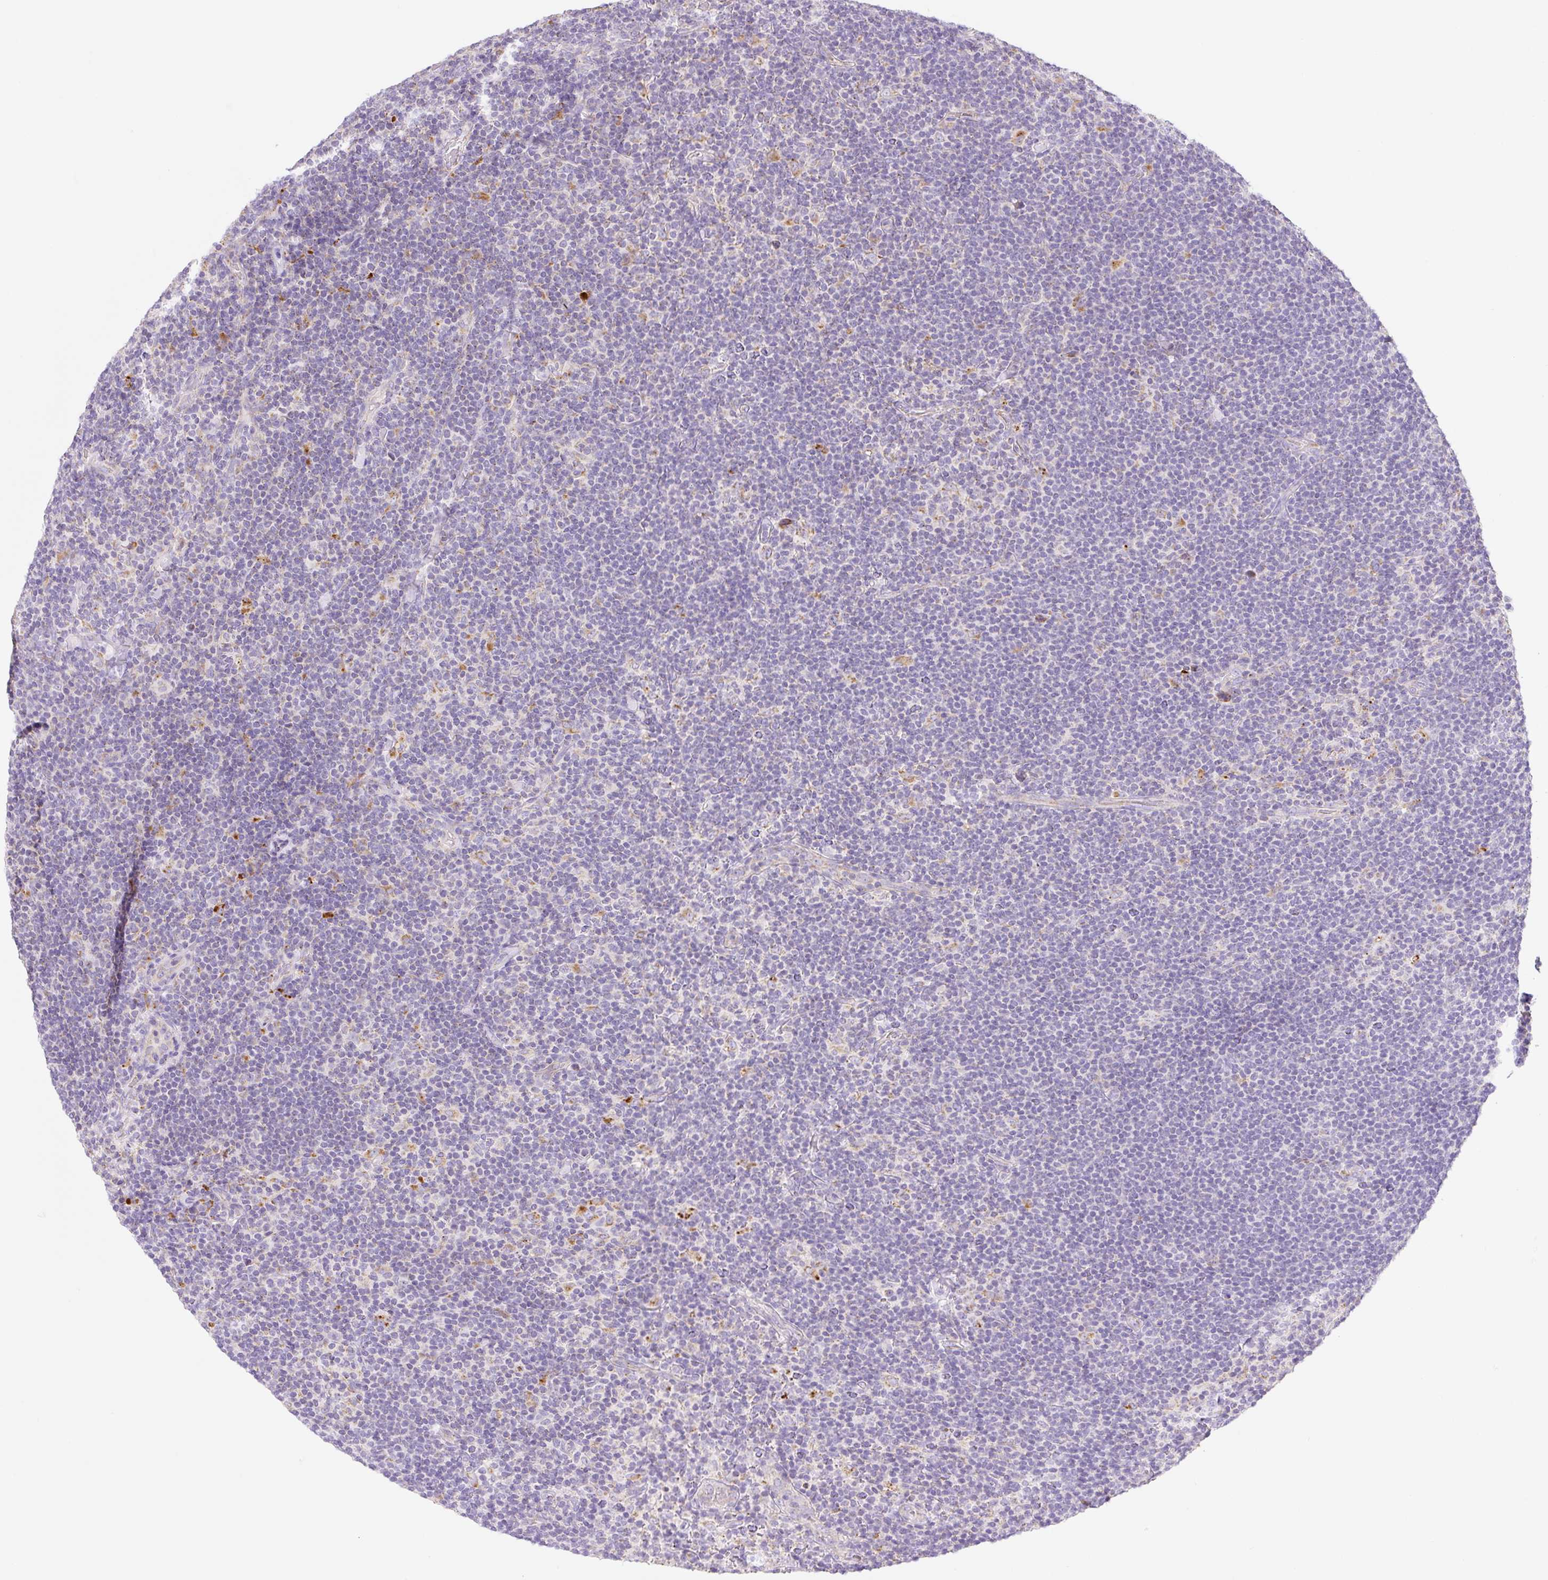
{"staining": {"intensity": "negative", "quantity": "none", "location": "none"}, "tissue": "lymphoma", "cell_type": "Tumor cells", "image_type": "cancer", "snomed": [{"axis": "morphology", "description": "Hodgkin's disease, NOS"}, {"axis": "topography", "description": "Lymph node"}], "caption": "Photomicrograph shows no protein positivity in tumor cells of Hodgkin's disease tissue.", "gene": "CLEC3A", "patient": {"sex": "female", "age": 57}}